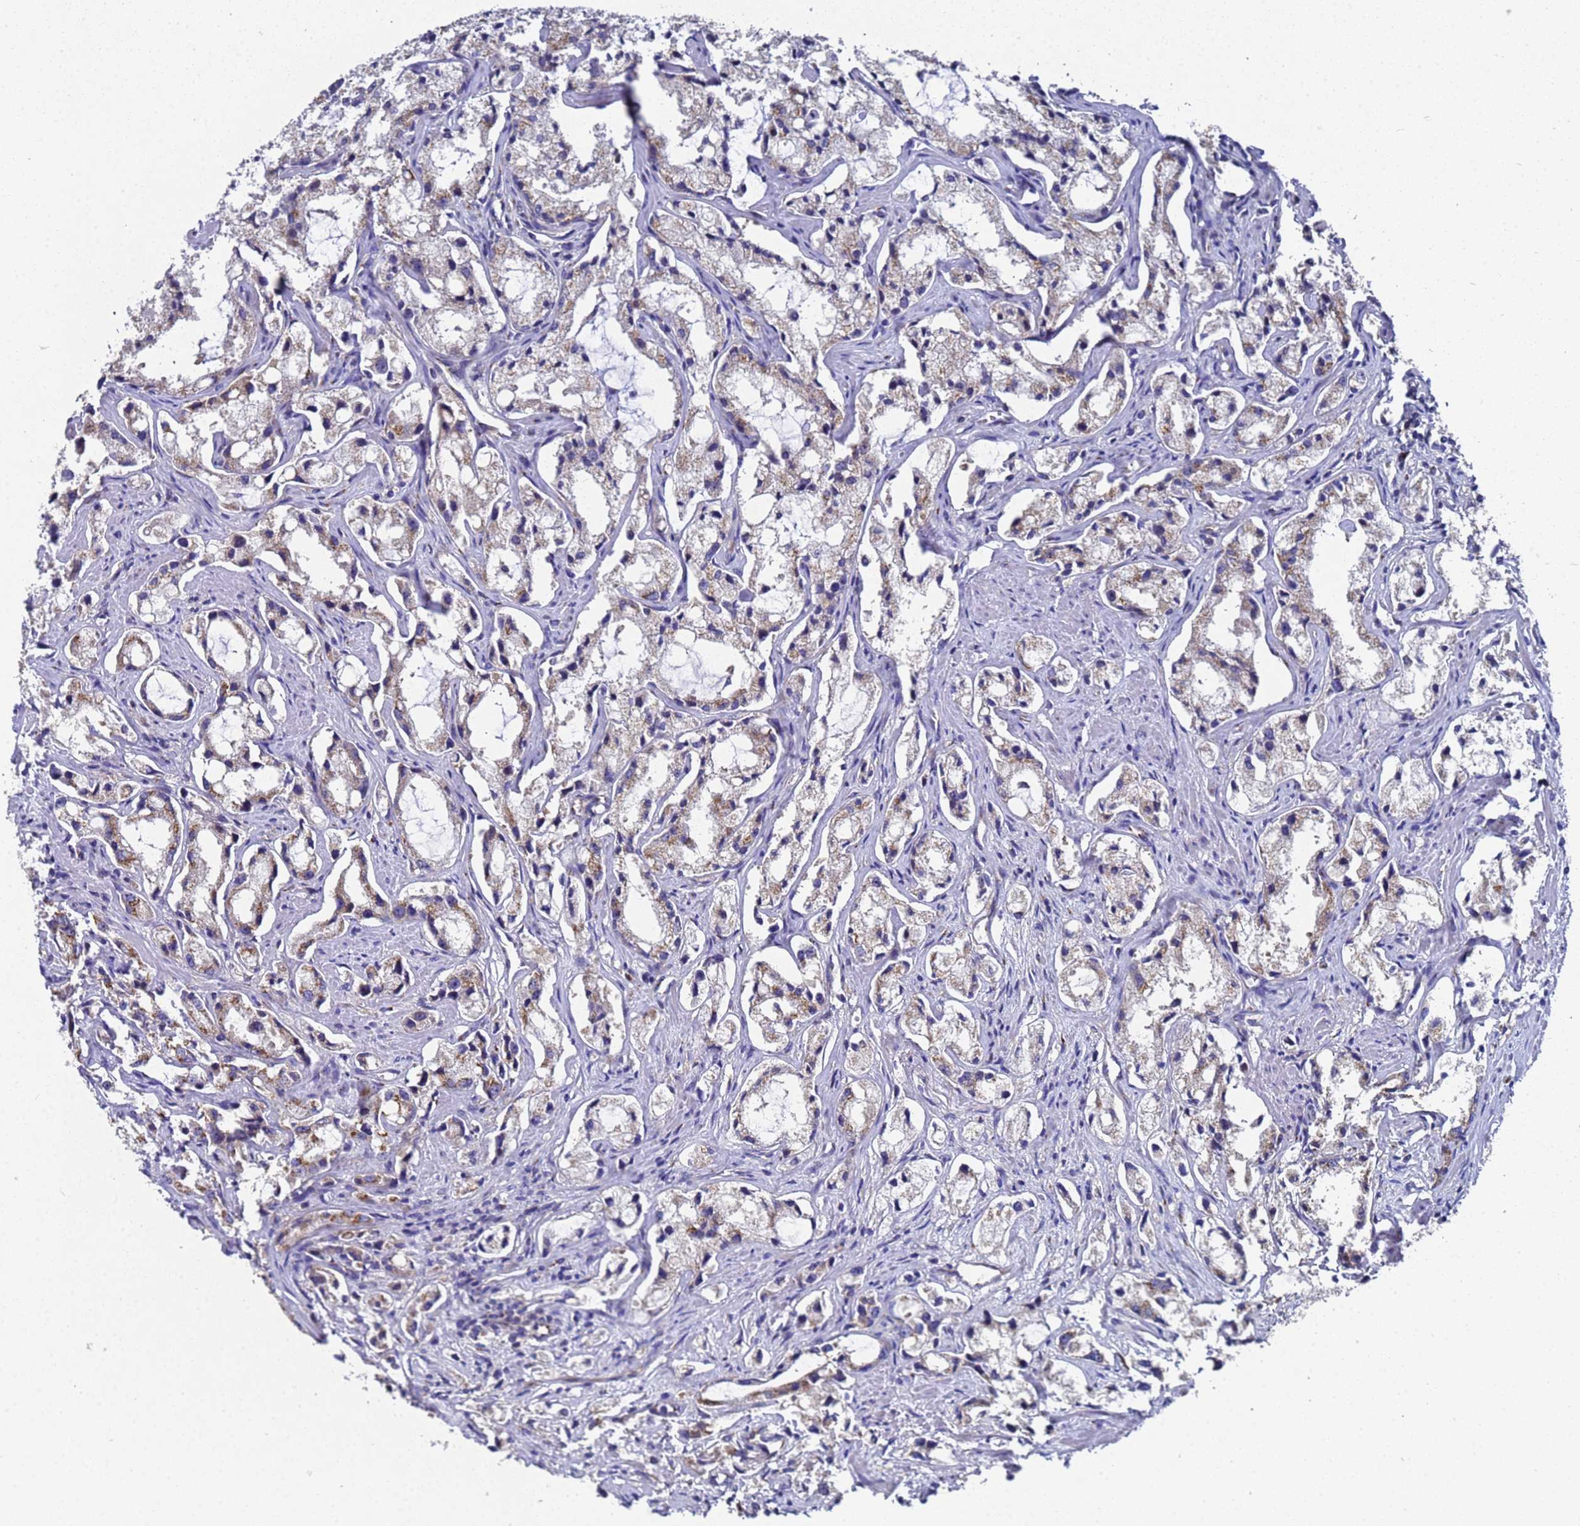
{"staining": {"intensity": "weak", "quantity": "<25%", "location": "cytoplasmic/membranous"}, "tissue": "prostate cancer", "cell_type": "Tumor cells", "image_type": "cancer", "snomed": [{"axis": "morphology", "description": "Adenocarcinoma, High grade"}, {"axis": "topography", "description": "Prostate"}], "caption": "Immunohistochemistry photomicrograph of prostate high-grade adenocarcinoma stained for a protein (brown), which exhibits no staining in tumor cells.", "gene": "NSUN6", "patient": {"sex": "male", "age": 66}}